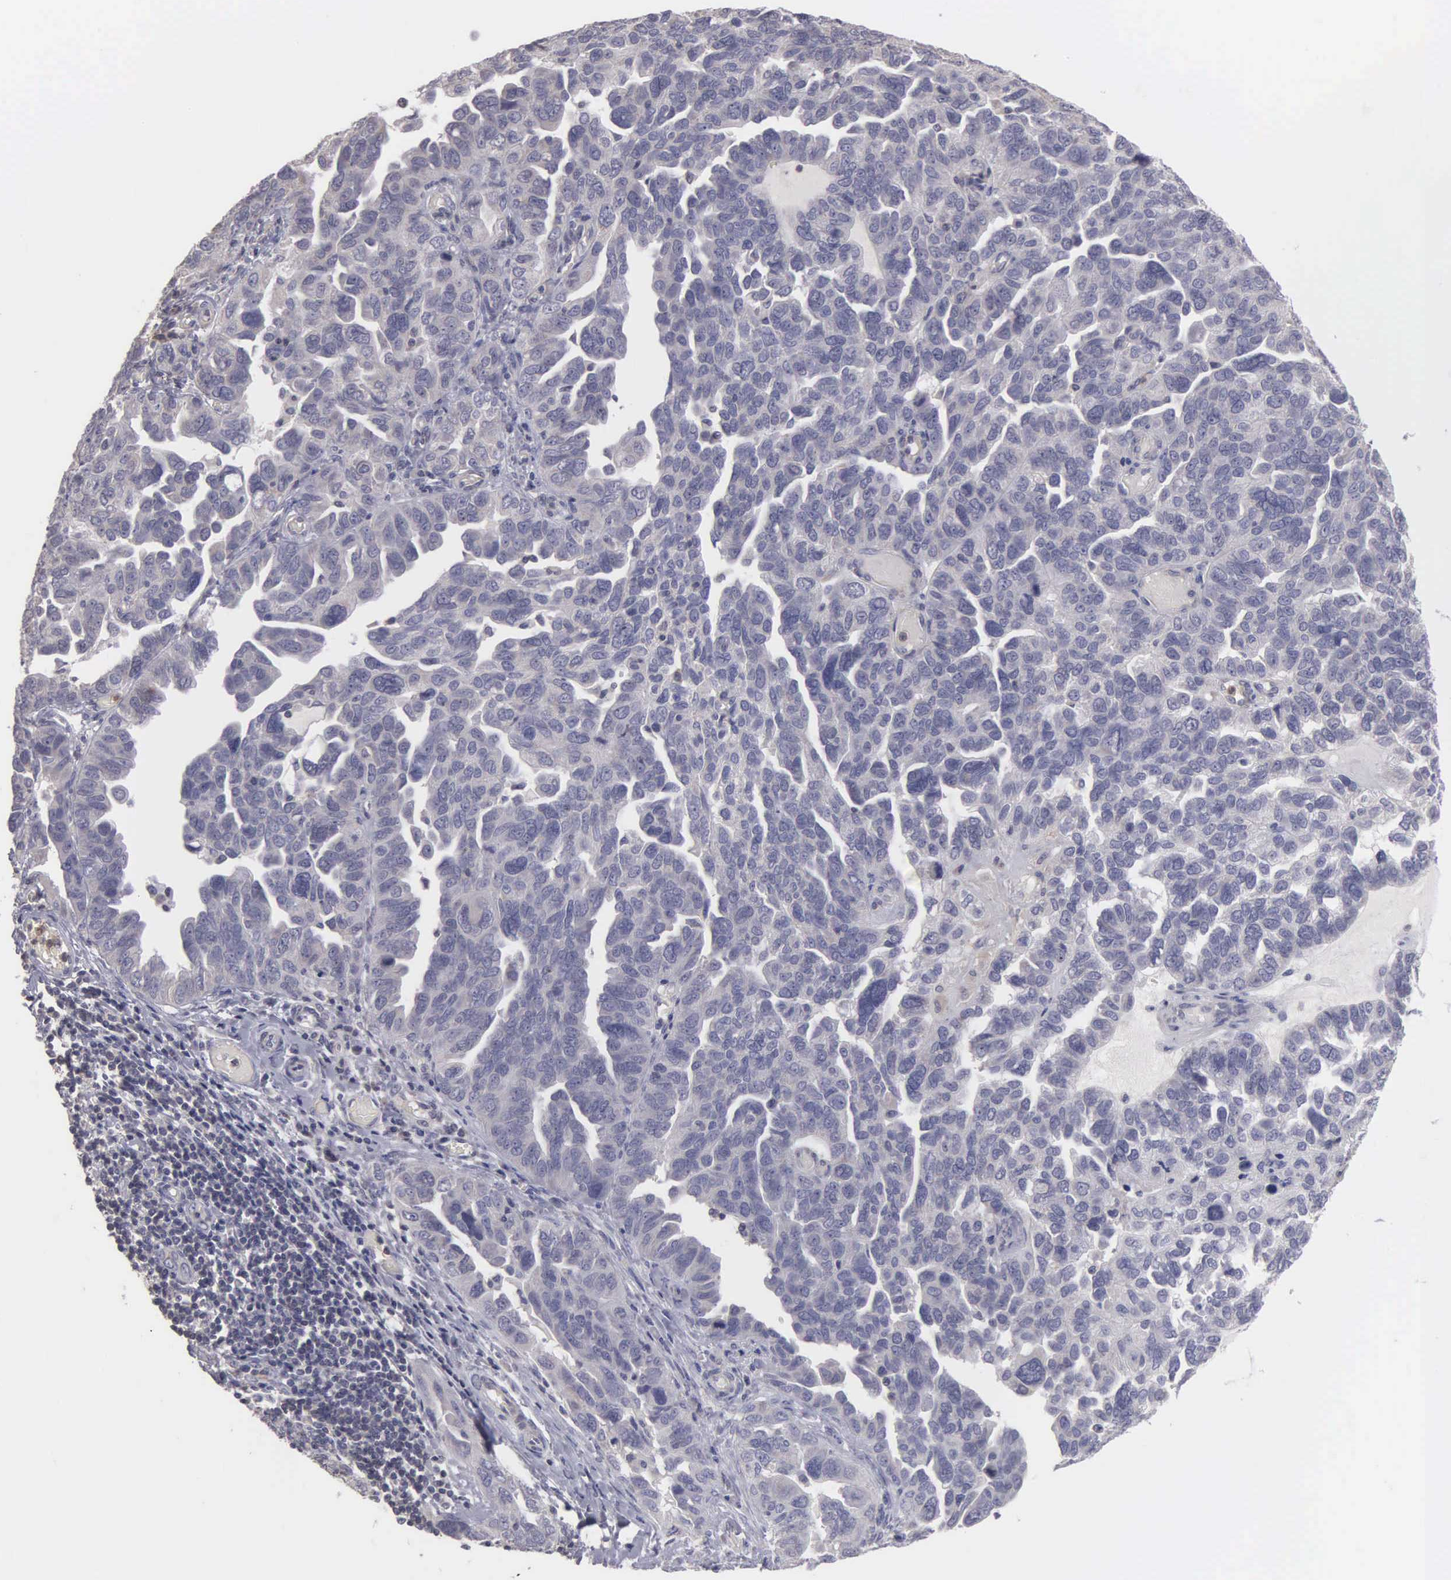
{"staining": {"intensity": "negative", "quantity": "none", "location": "none"}, "tissue": "ovarian cancer", "cell_type": "Tumor cells", "image_type": "cancer", "snomed": [{"axis": "morphology", "description": "Cystadenocarcinoma, serous, NOS"}, {"axis": "topography", "description": "Ovary"}], "caption": "Ovarian serous cystadenocarcinoma stained for a protein using immunohistochemistry exhibits no expression tumor cells.", "gene": "BRD1", "patient": {"sex": "female", "age": 64}}